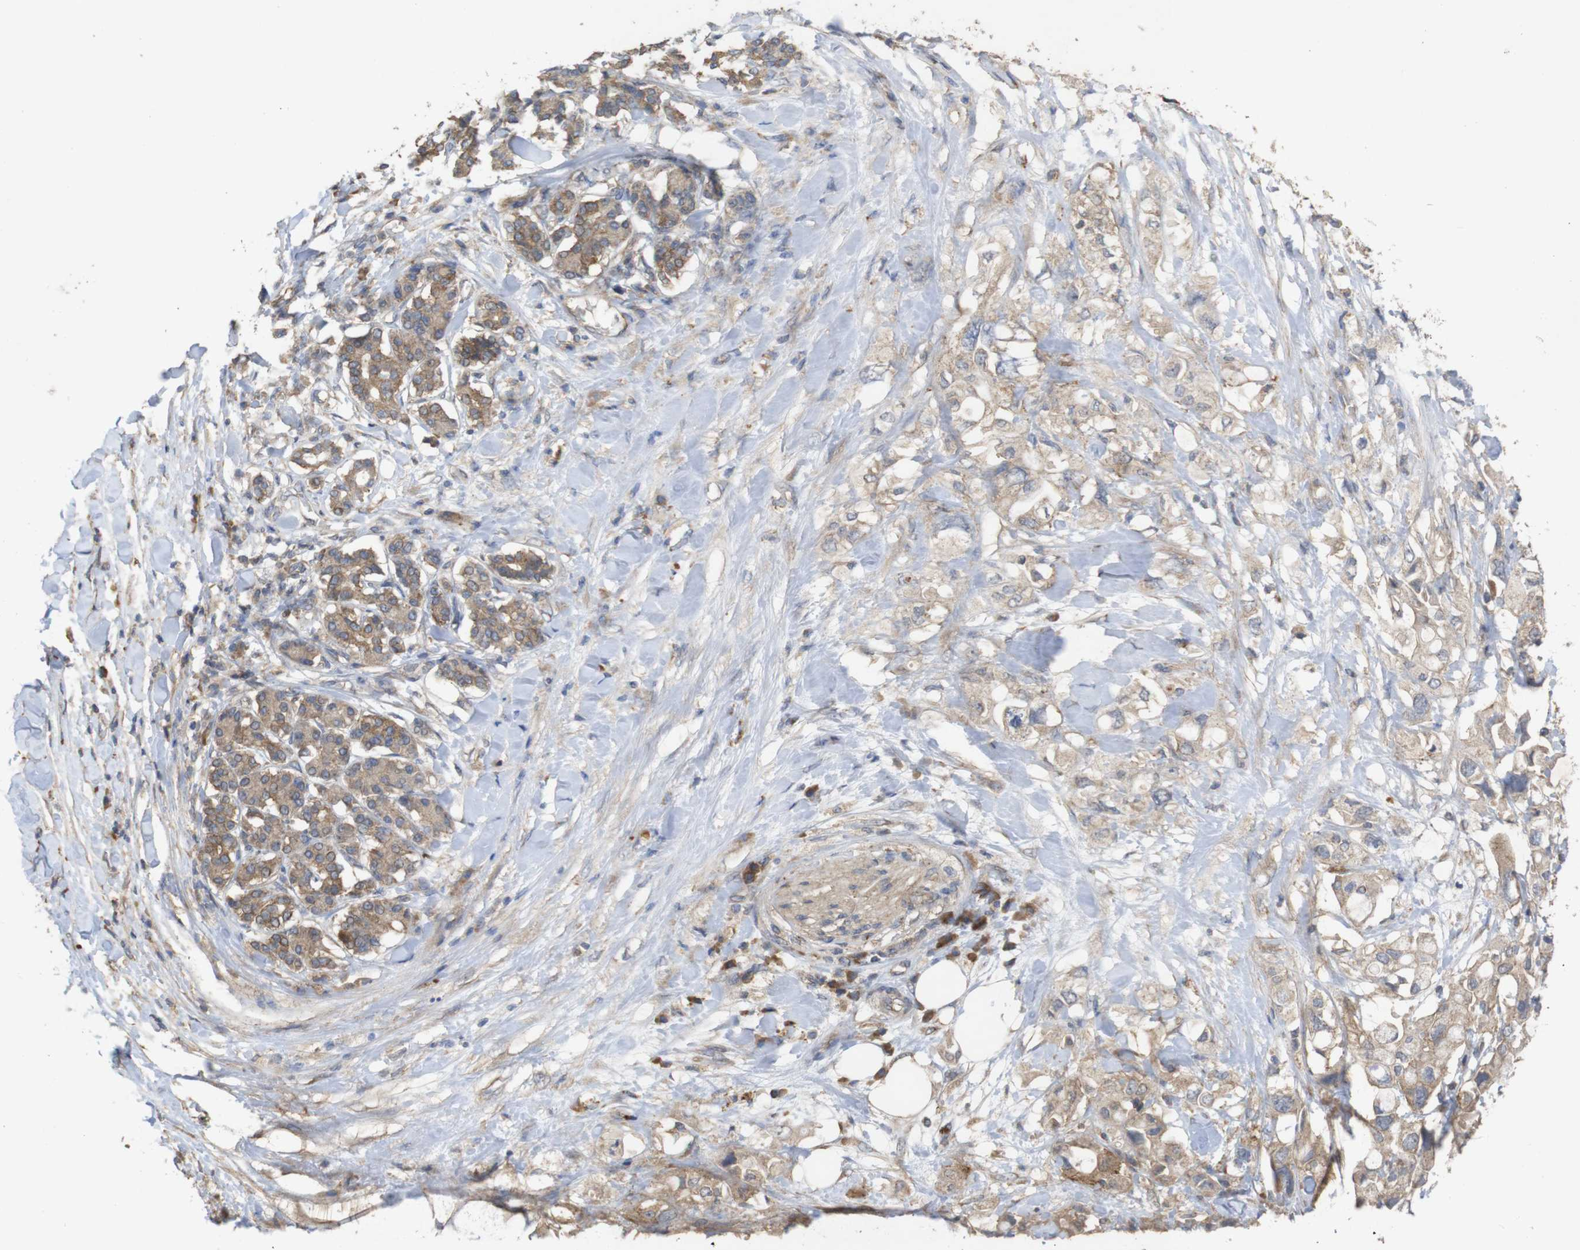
{"staining": {"intensity": "moderate", "quantity": "25%-75%", "location": "cytoplasmic/membranous"}, "tissue": "pancreatic cancer", "cell_type": "Tumor cells", "image_type": "cancer", "snomed": [{"axis": "morphology", "description": "Adenocarcinoma, NOS"}, {"axis": "topography", "description": "Pancreas"}], "caption": "Pancreatic adenocarcinoma stained for a protein reveals moderate cytoplasmic/membranous positivity in tumor cells.", "gene": "KCNS3", "patient": {"sex": "female", "age": 56}}